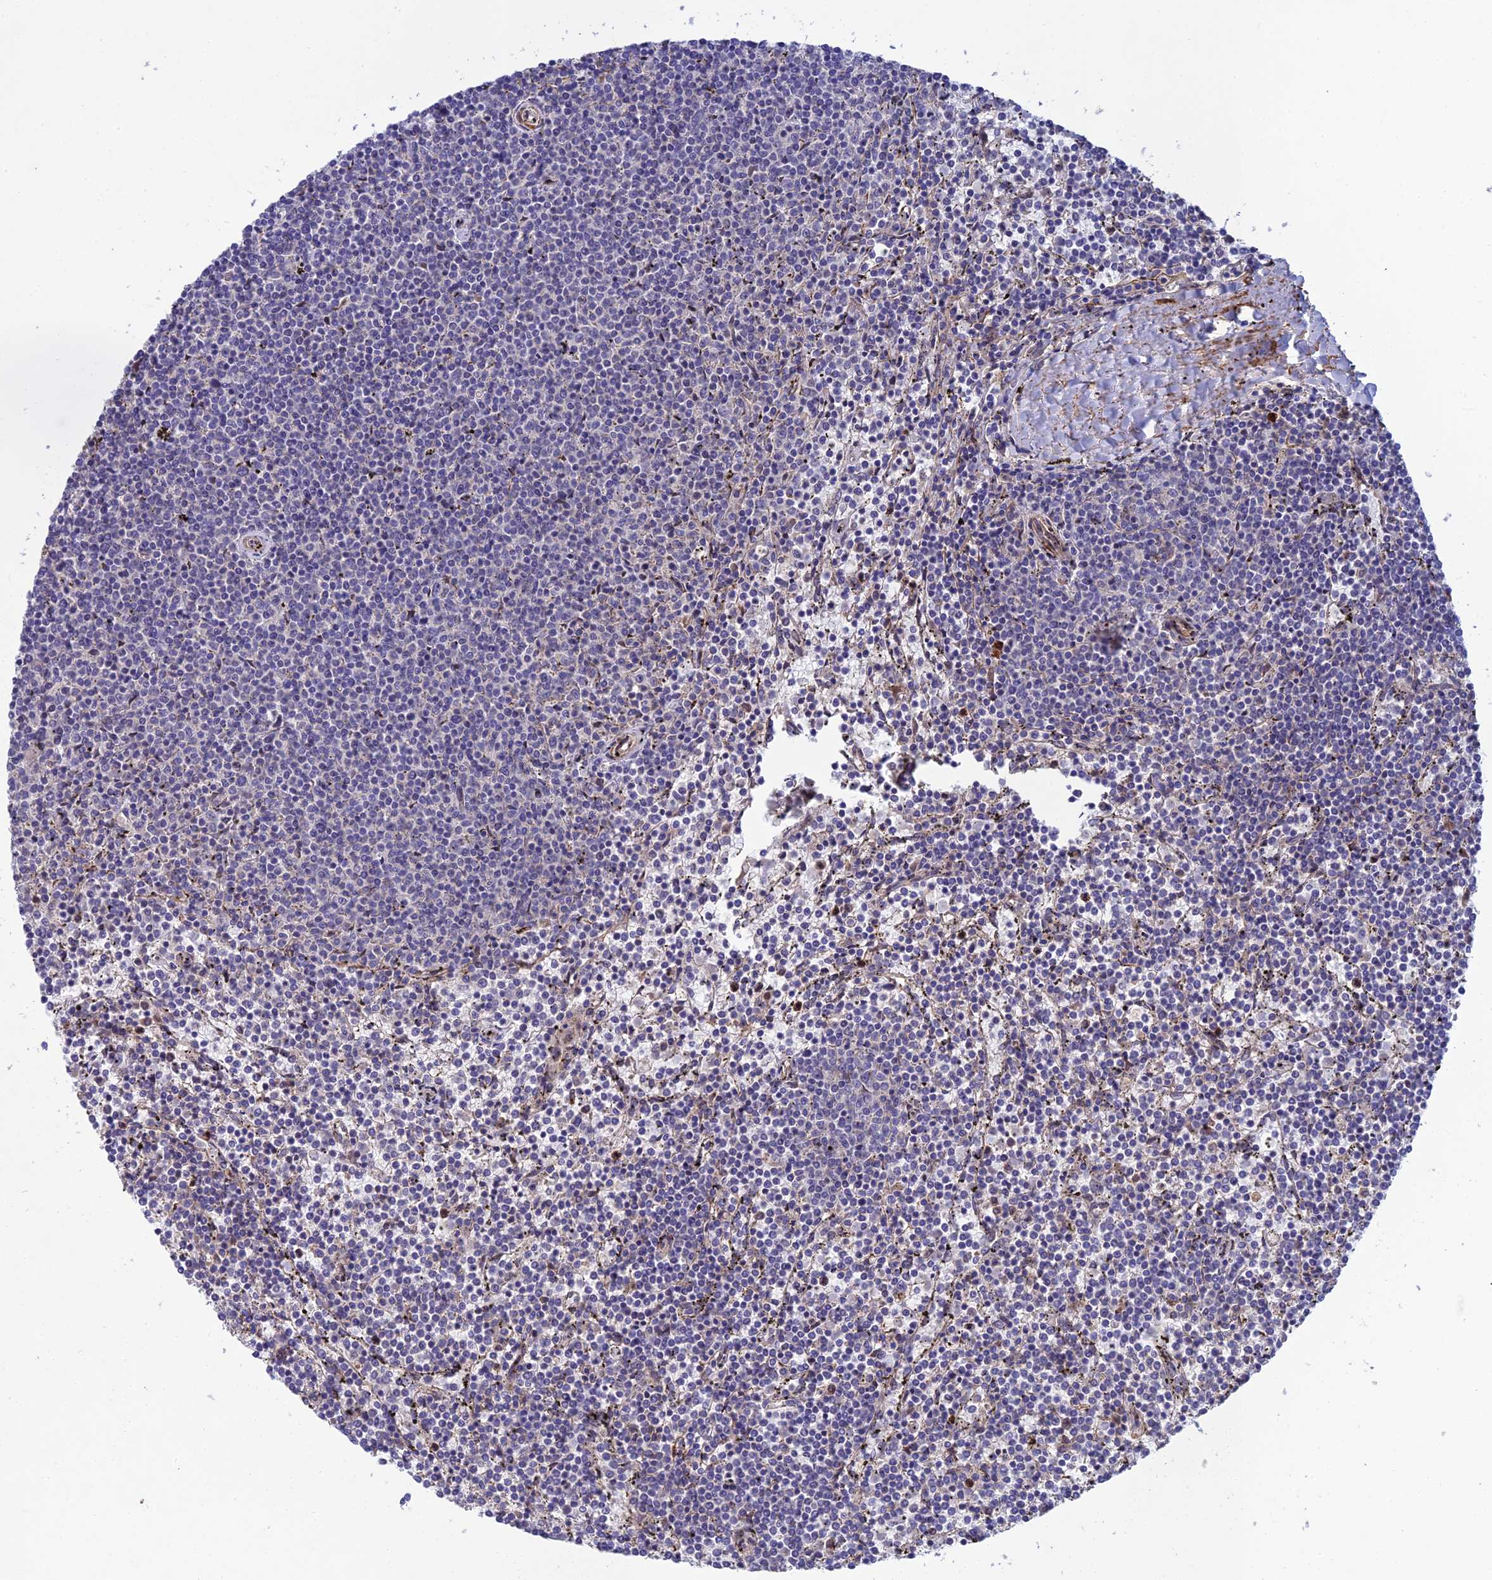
{"staining": {"intensity": "negative", "quantity": "none", "location": "none"}, "tissue": "lymphoma", "cell_type": "Tumor cells", "image_type": "cancer", "snomed": [{"axis": "morphology", "description": "Malignant lymphoma, non-Hodgkin's type, Low grade"}, {"axis": "topography", "description": "Spleen"}], "caption": "Immunohistochemistry of human lymphoma reveals no positivity in tumor cells. (Brightfield microscopy of DAB immunohistochemistry at high magnification).", "gene": "RALGAPA2", "patient": {"sex": "female", "age": 50}}